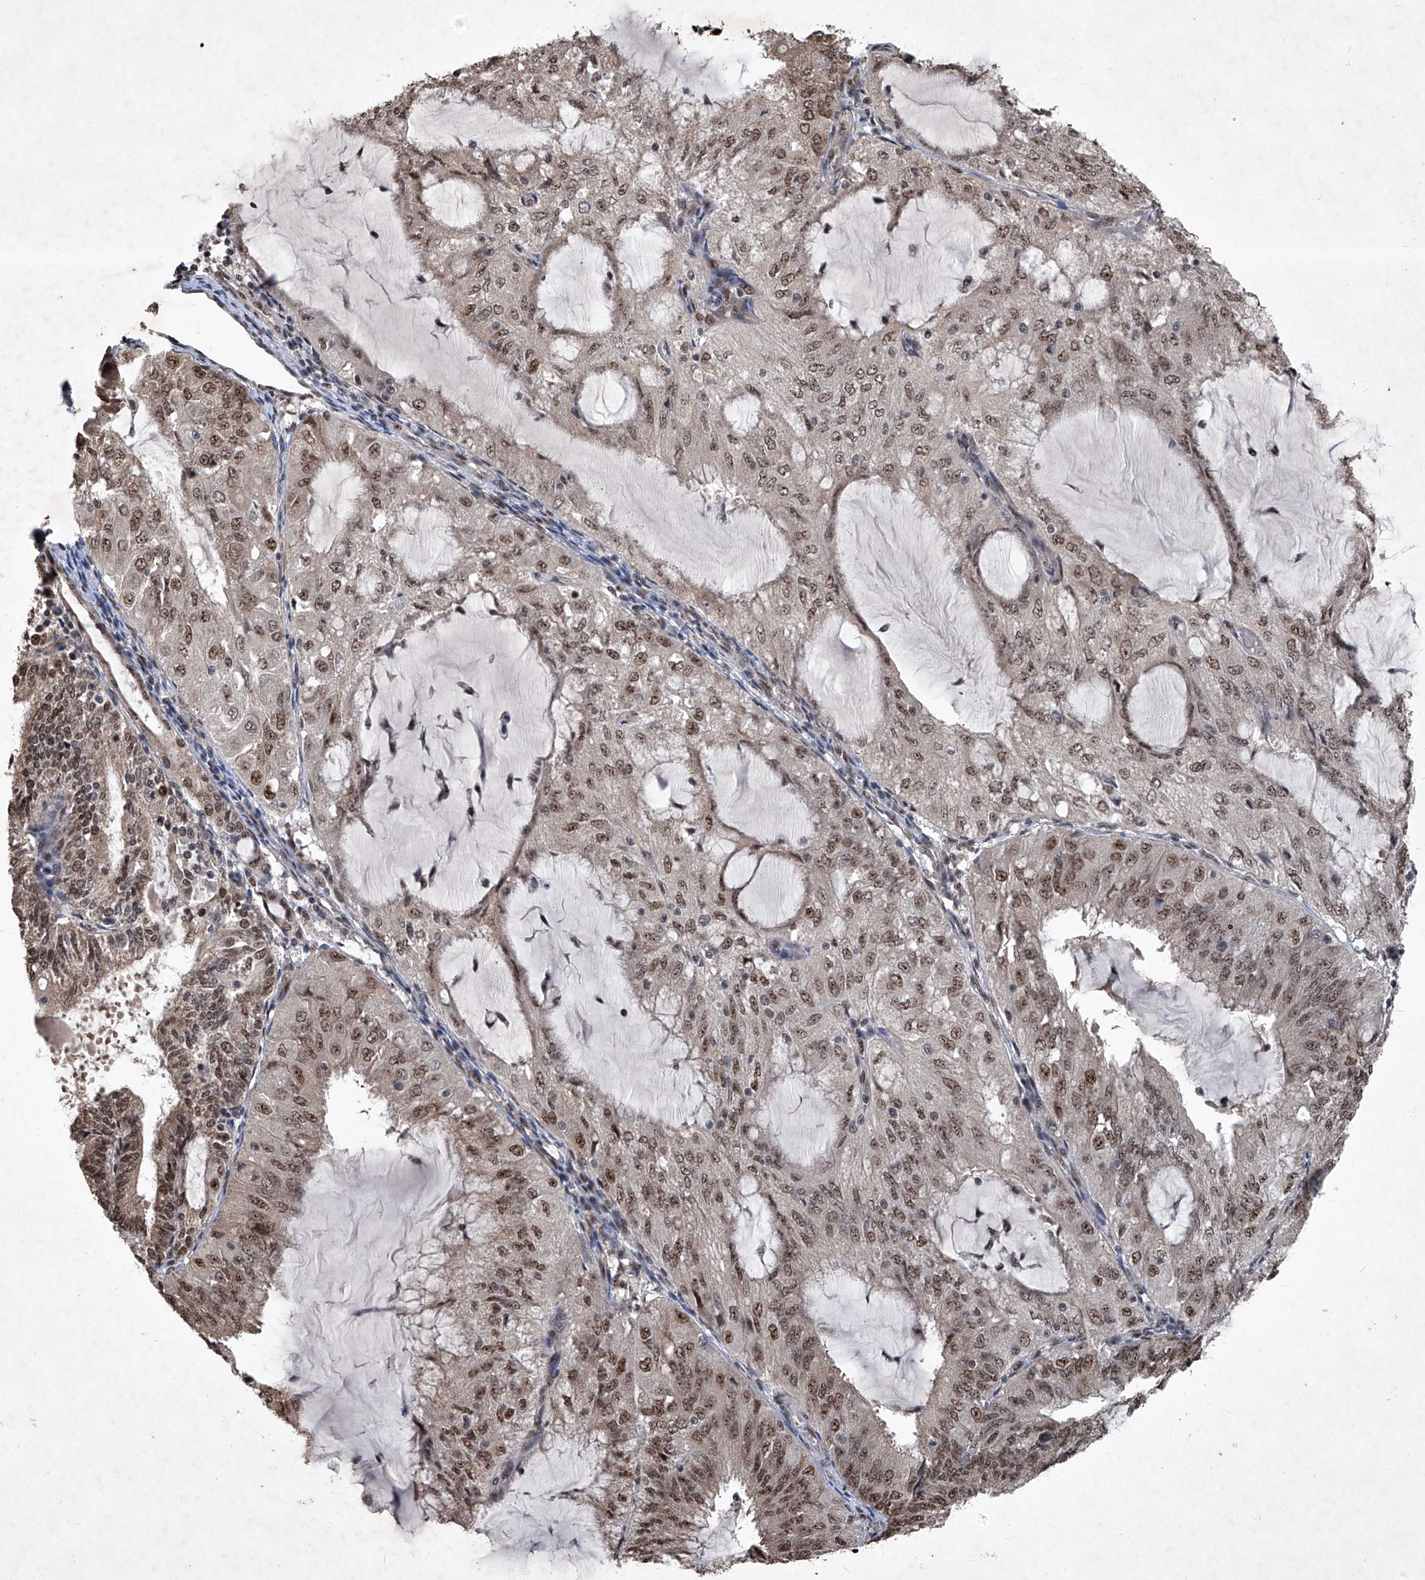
{"staining": {"intensity": "moderate", "quantity": ">75%", "location": "nuclear"}, "tissue": "endometrial cancer", "cell_type": "Tumor cells", "image_type": "cancer", "snomed": [{"axis": "morphology", "description": "Adenocarcinoma, NOS"}, {"axis": "topography", "description": "Endometrium"}], "caption": "A photomicrograph of human endometrial cancer stained for a protein exhibits moderate nuclear brown staining in tumor cells. (Stains: DAB in brown, nuclei in blue, Microscopy: brightfield microscopy at high magnification).", "gene": "DDX39B", "patient": {"sex": "female", "age": 81}}